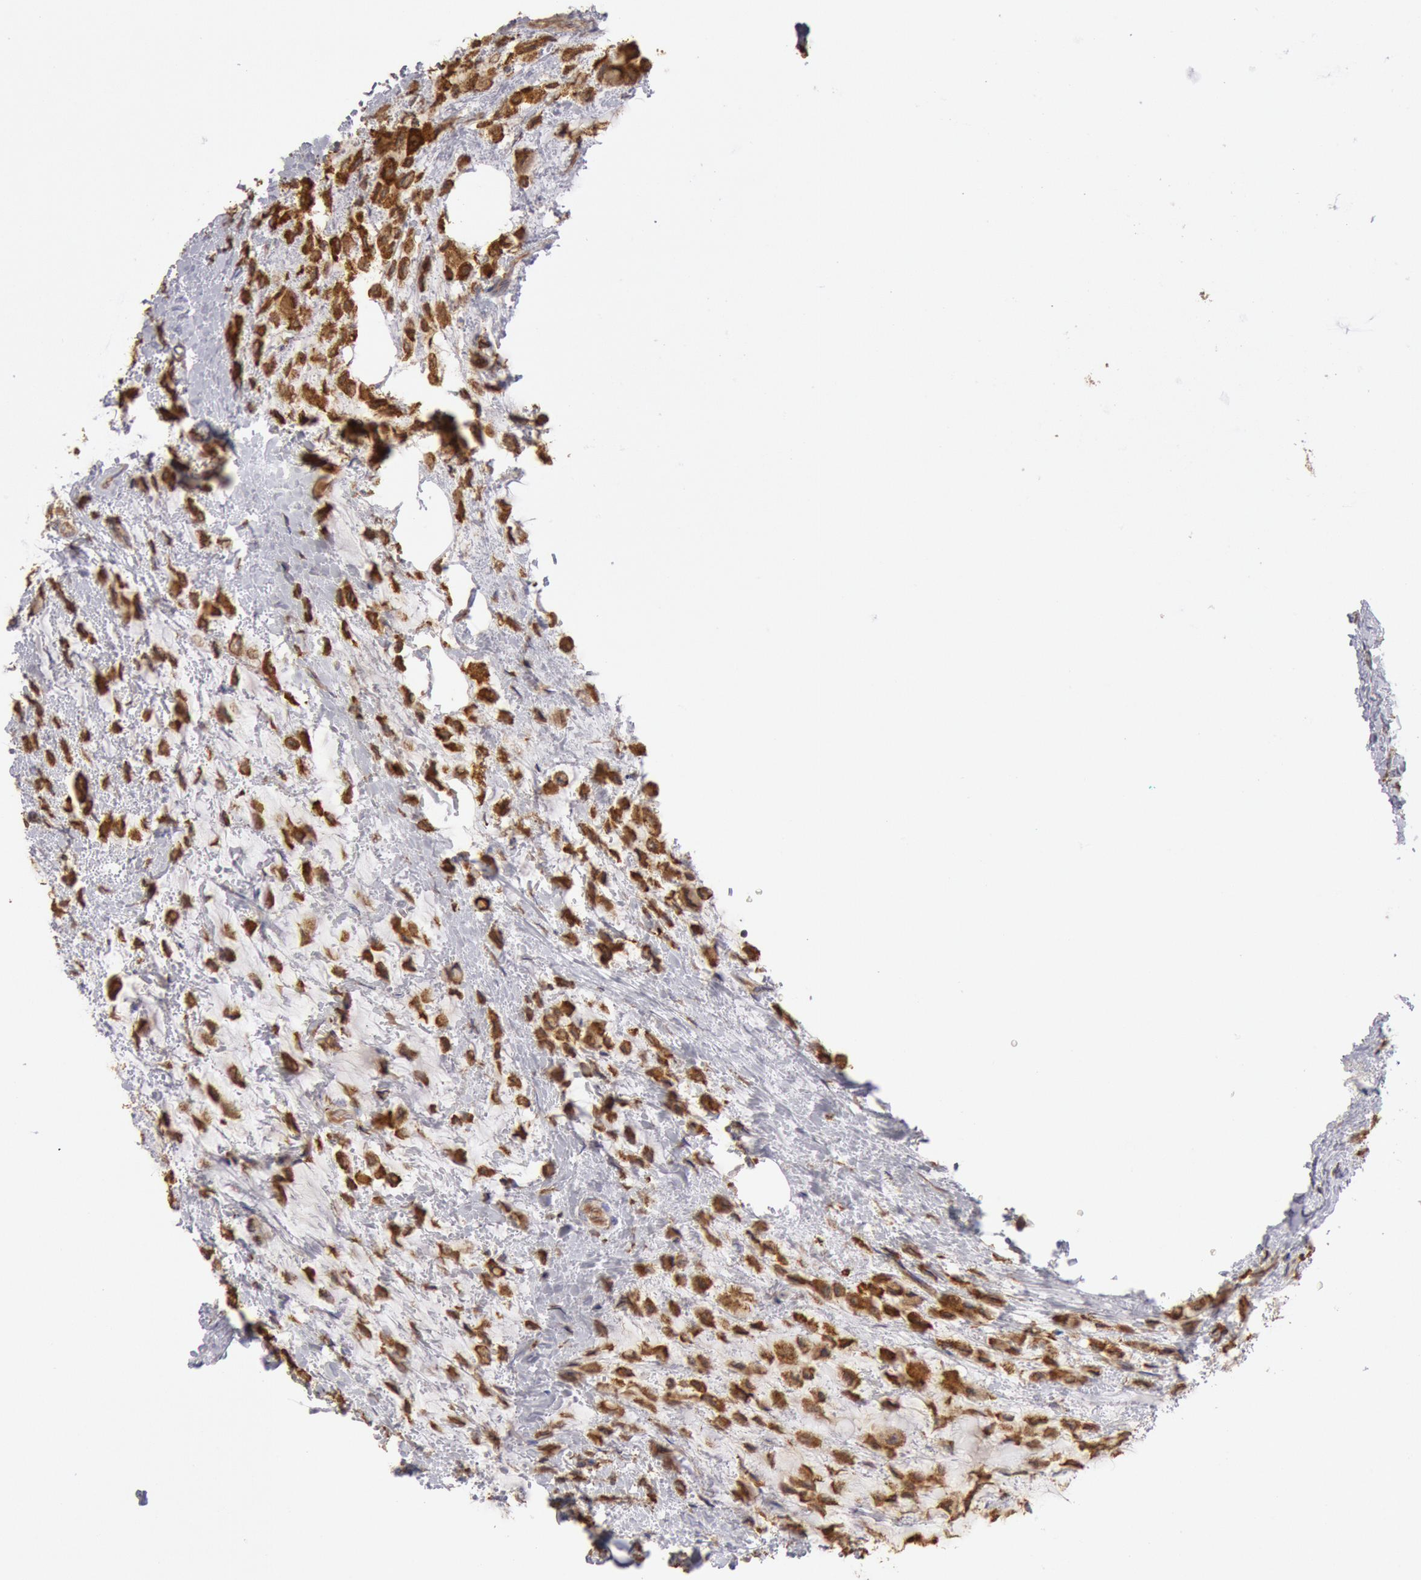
{"staining": {"intensity": "moderate", "quantity": ">75%", "location": "cytoplasmic/membranous"}, "tissue": "breast cancer", "cell_type": "Tumor cells", "image_type": "cancer", "snomed": [{"axis": "morphology", "description": "Lobular carcinoma"}, {"axis": "topography", "description": "Breast"}], "caption": "Human lobular carcinoma (breast) stained with a protein marker exhibits moderate staining in tumor cells.", "gene": "ERP44", "patient": {"sex": "female", "age": 85}}